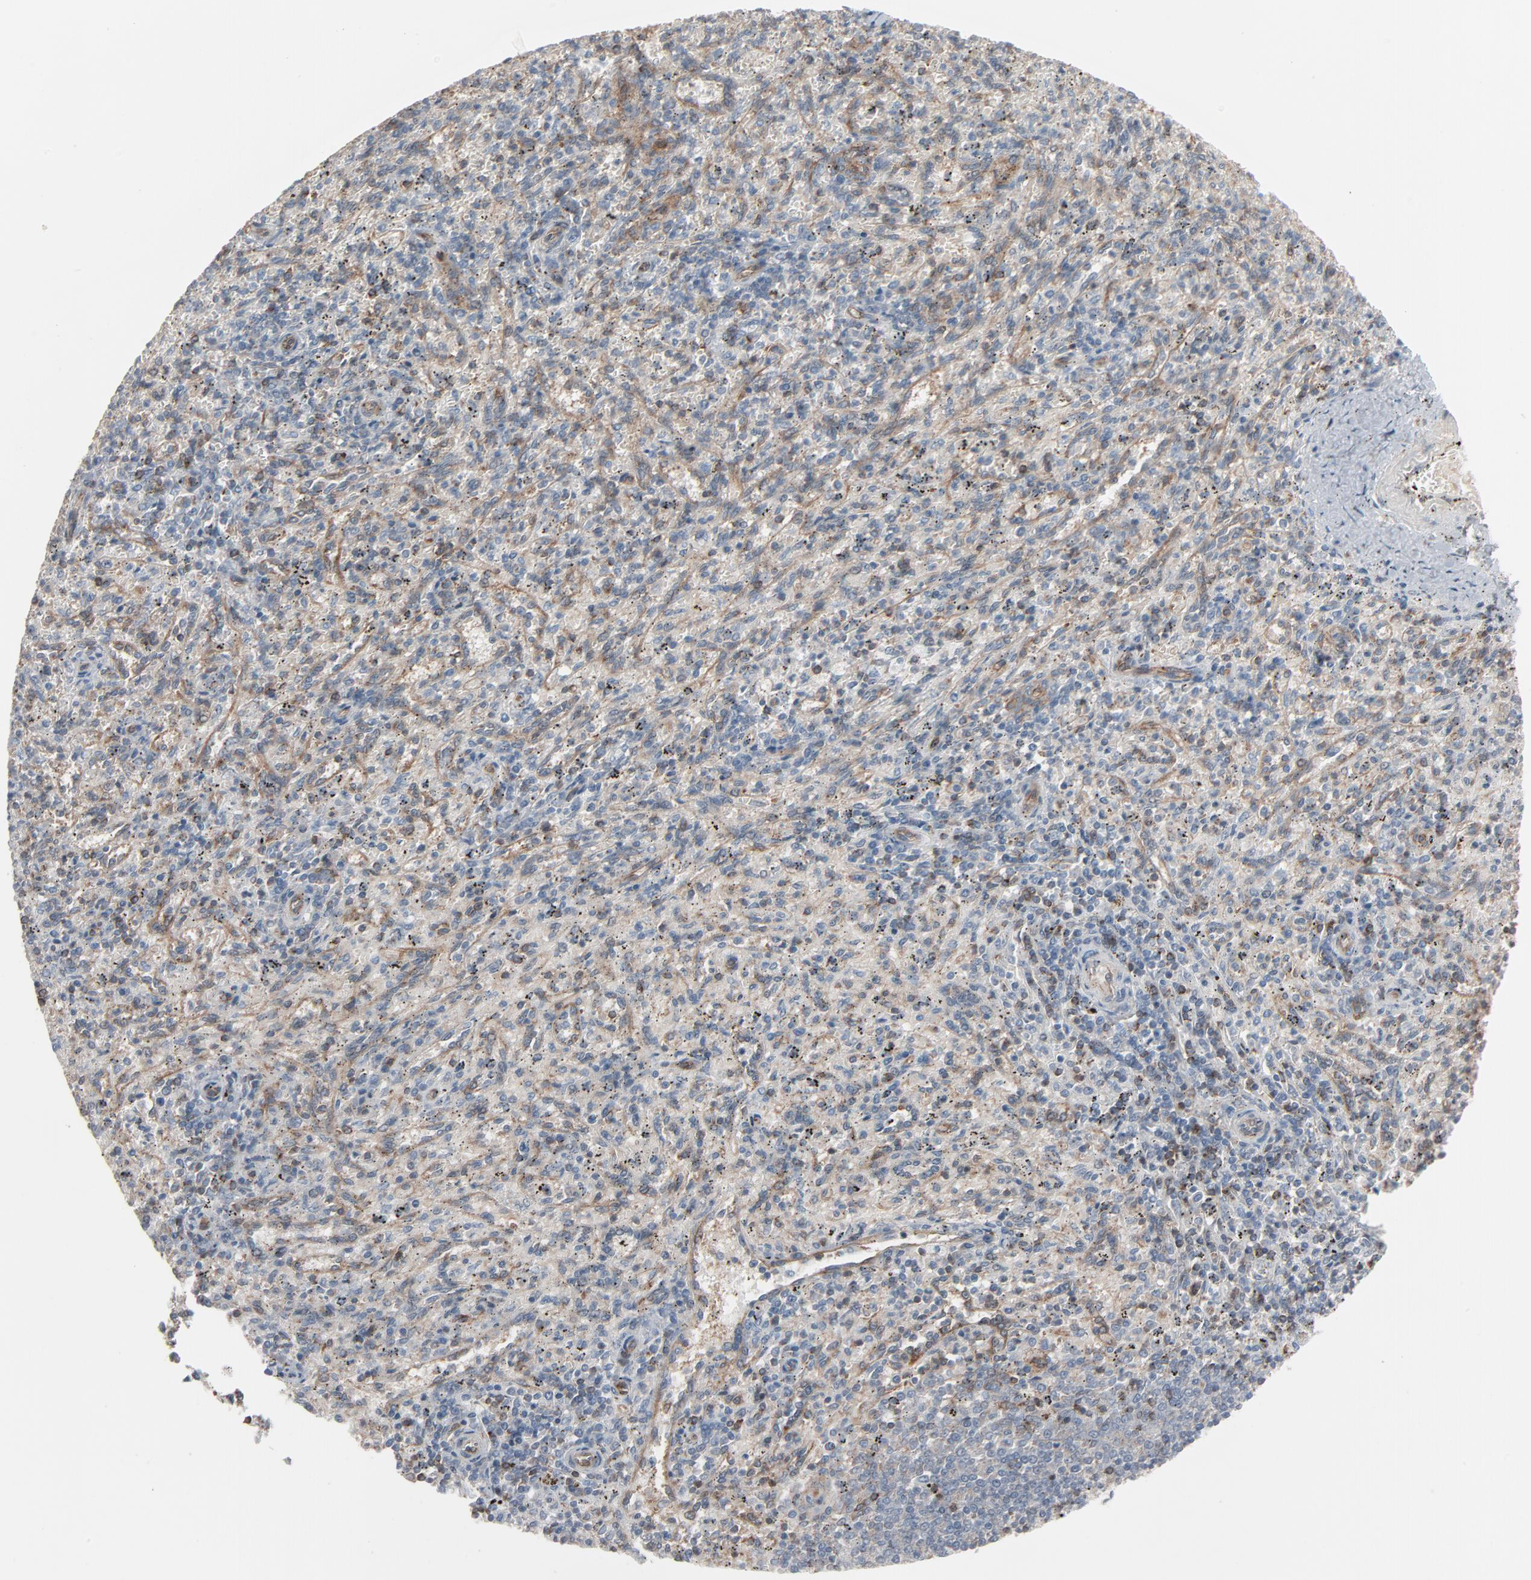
{"staining": {"intensity": "moderate", "quantity": "<25%", "location": "cytoplasmic/membranous"}, "tissue": "spleen", "cell_type": "Cells in red pulp", "image_type": "normal", "snomed": [{"axis": "morphology", "description": "Normal tissue, NOS"}, {"axis": "topography", "description": "Spleen"}], "caption": "This histopathology image displays IHC staining of unremarkable human spleen, with low moderate cytoplasmic/membranous positivity in about <25% of cells in red pulp.", "gene": "OPTN", "patient": {"sex": "female", "age": 10}}